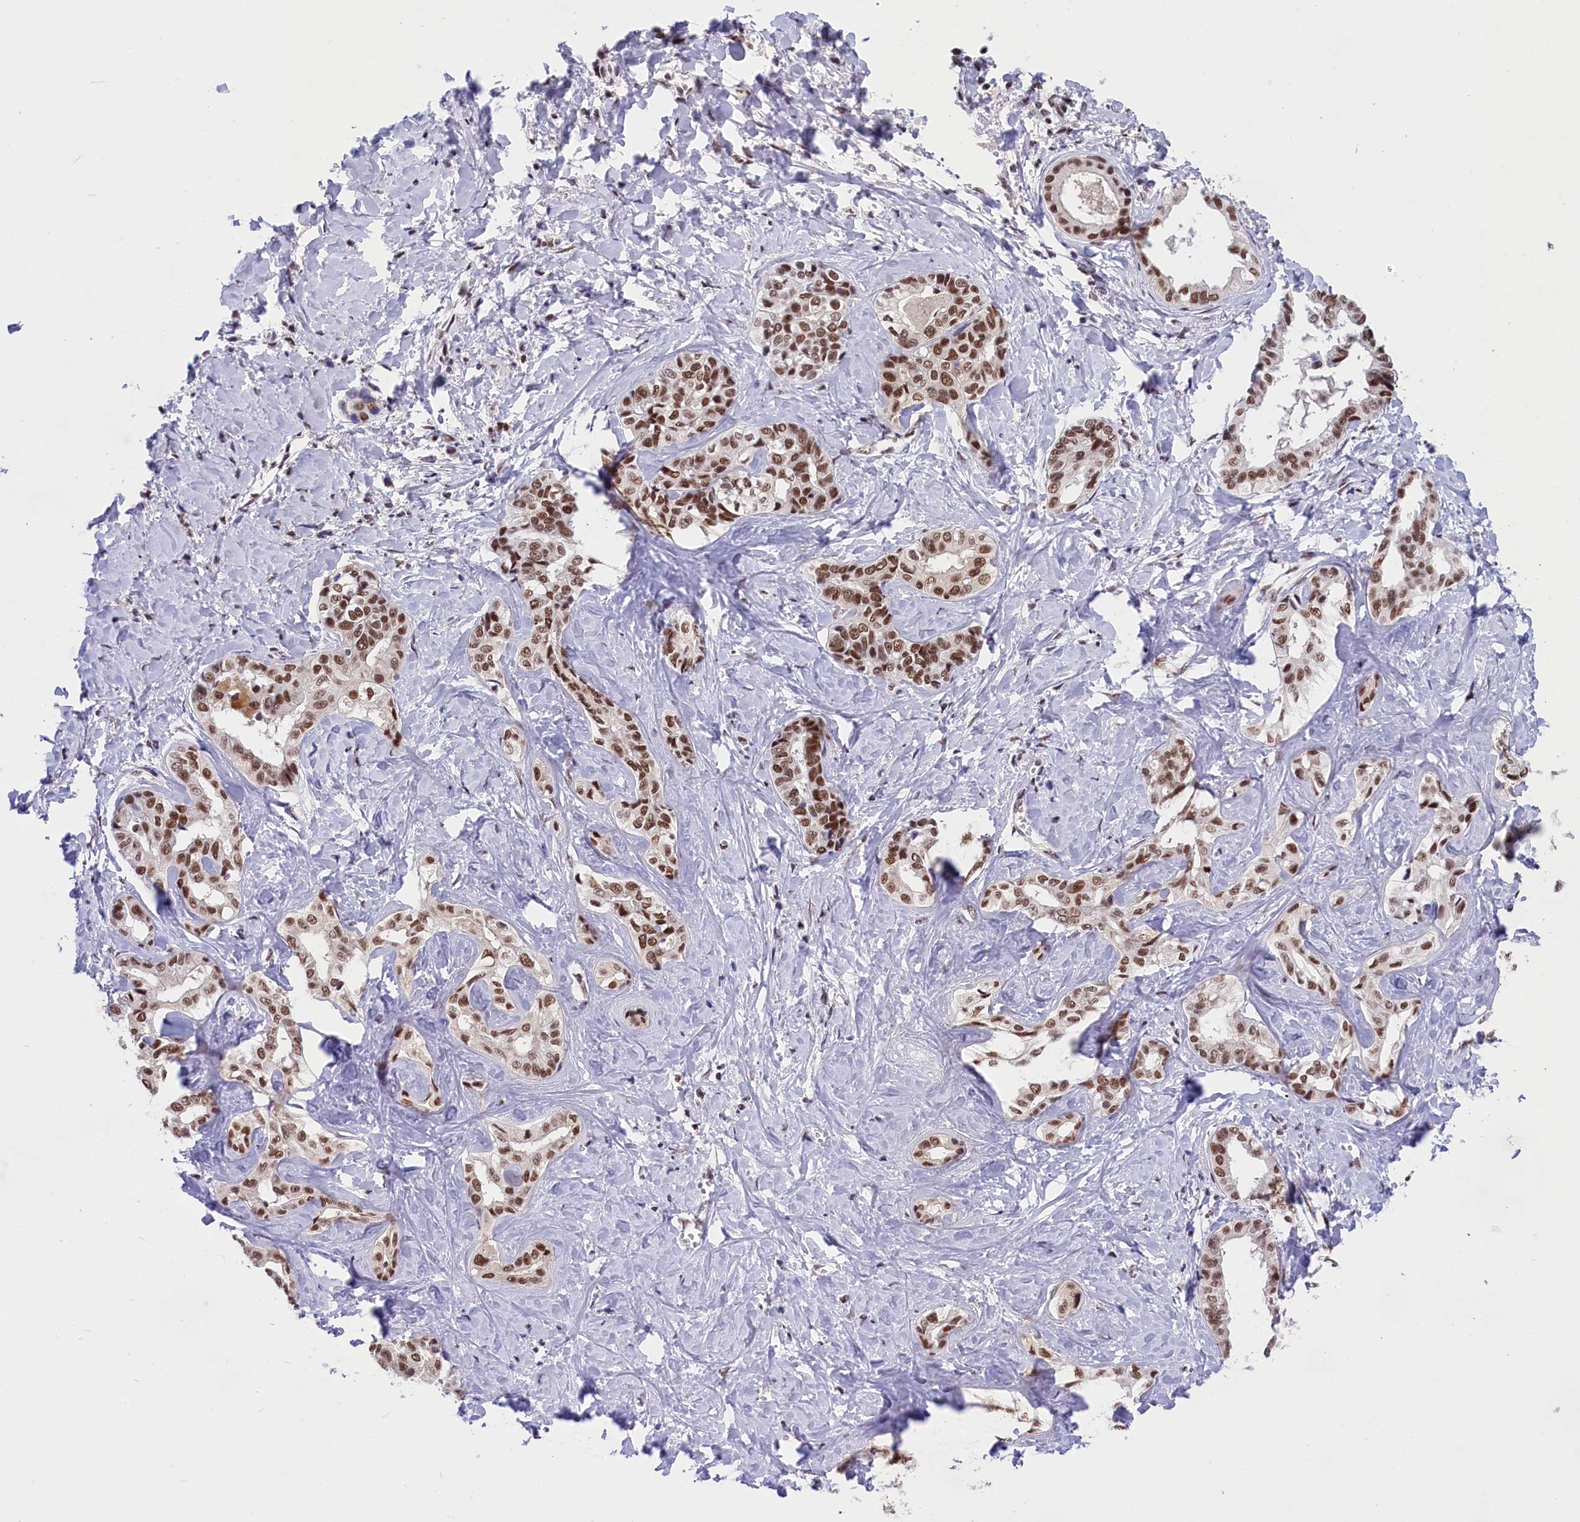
{"staining": {"intensity": "moderate", "quantity": ">75%", "location": "nuclear"}, "tissue": "liver cancer", "cell_type": "Tumor cells", "image_type": "cancer", "snomed": [{"axis": "morphology", "description": "Cholangiocarcinoma"}, {"axis": "topography", "description": "Liver"}], "caption": "A photomicrograph of human liver cancer stained for a protein demonstrates moderate nuclear brown staining in tumor cells.", "gene": "ZC3H4", "patient": {"sex": "female", "age": 77}}